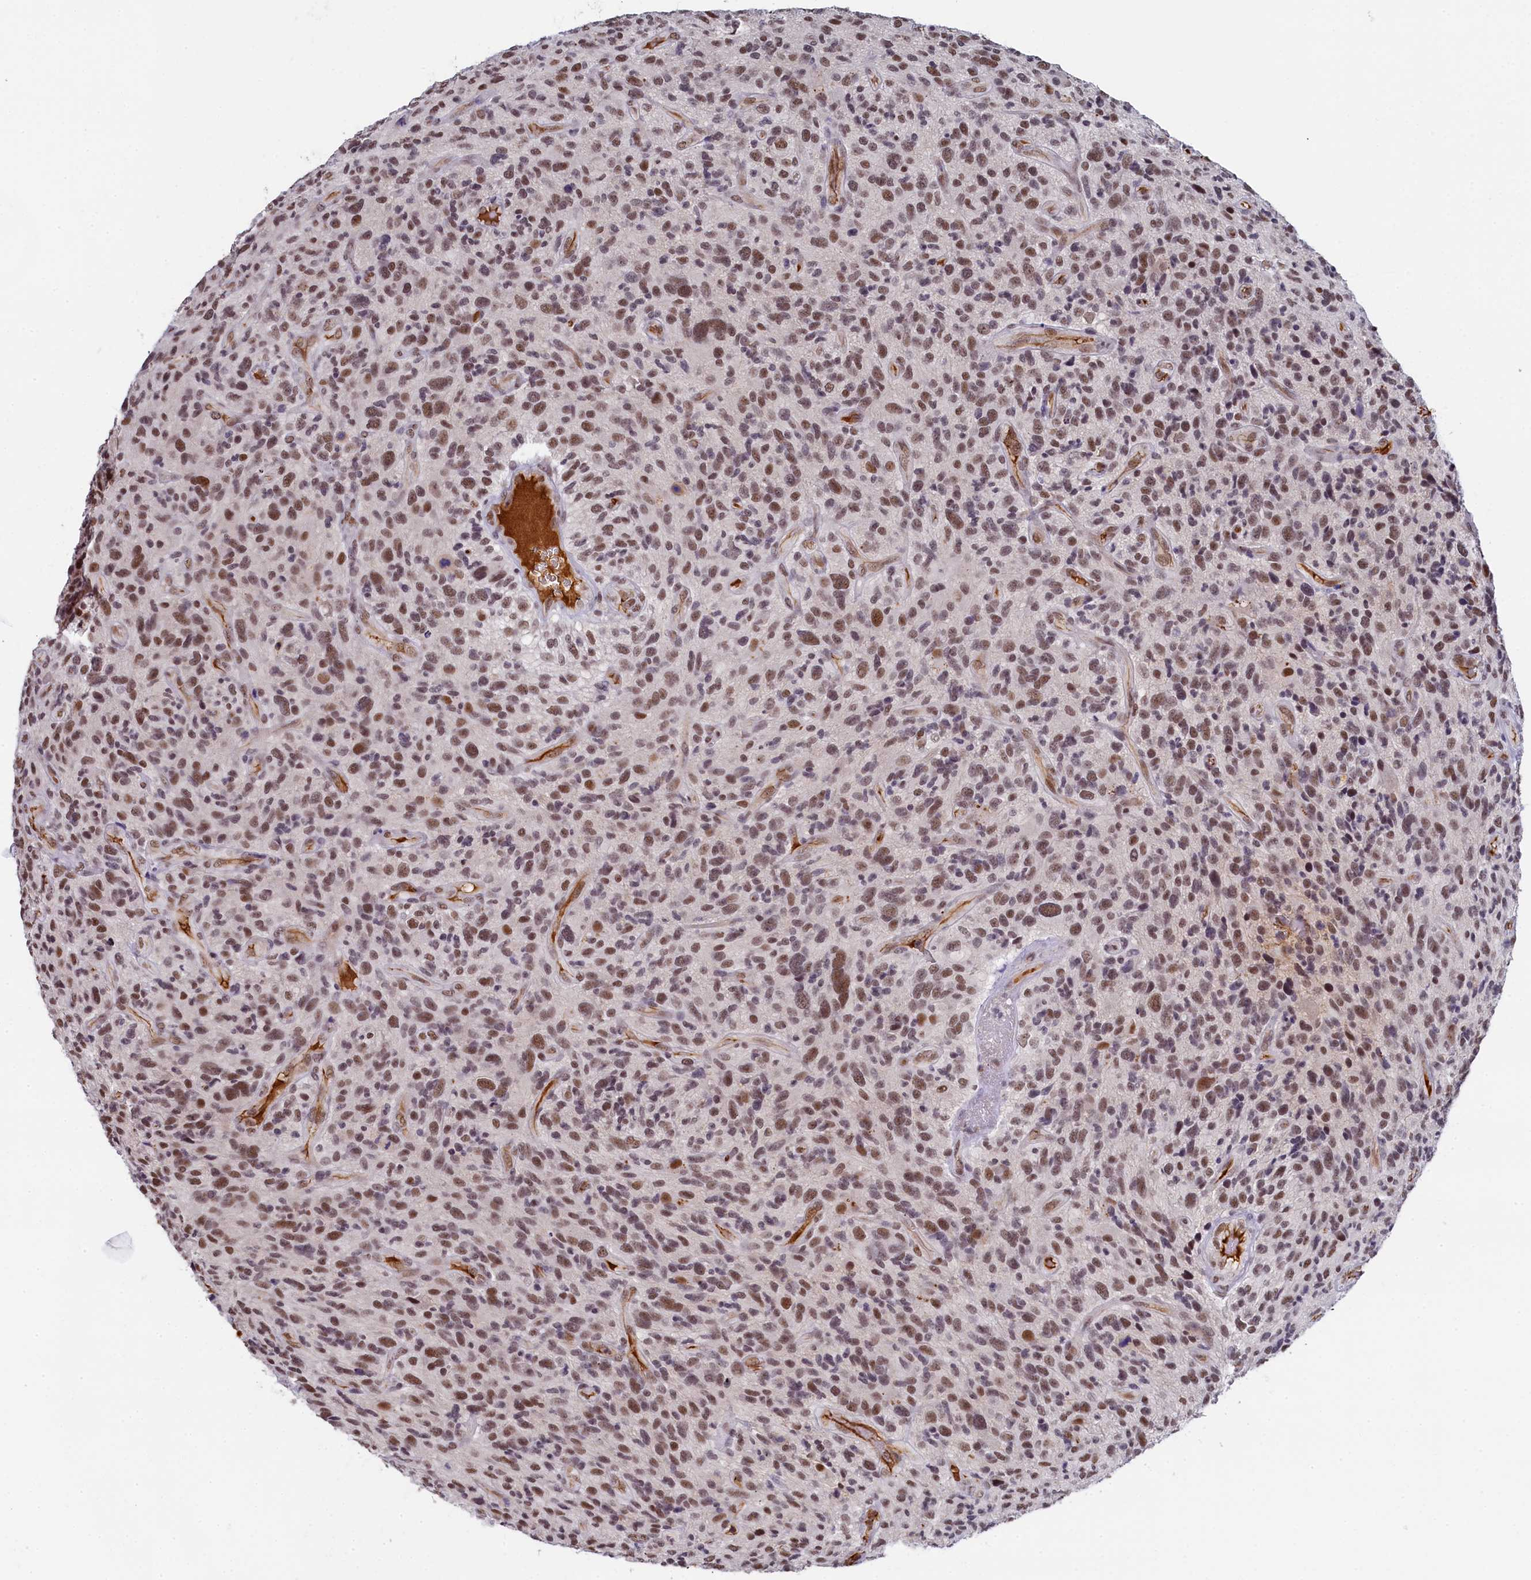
{"staining": {"intensity": "moderate", "quantity": ">75%", "location": "nuclear"}, "tissue": "glioma", "cell_type": "Tumor cells", "image_type": "cancer", "snomed": [{"axis": "morphology", "description": "Glioma, malignant, High grade"}, {"axis": "topography", "description": "Brain"}], "caption": "A medium amount of moderate nuclear expression is identified in about >75% of tumor cells in malignant glioma (high-grade) tissue.", "gene": "INTS14", "patient": {"sex": "male", "age": 47}}